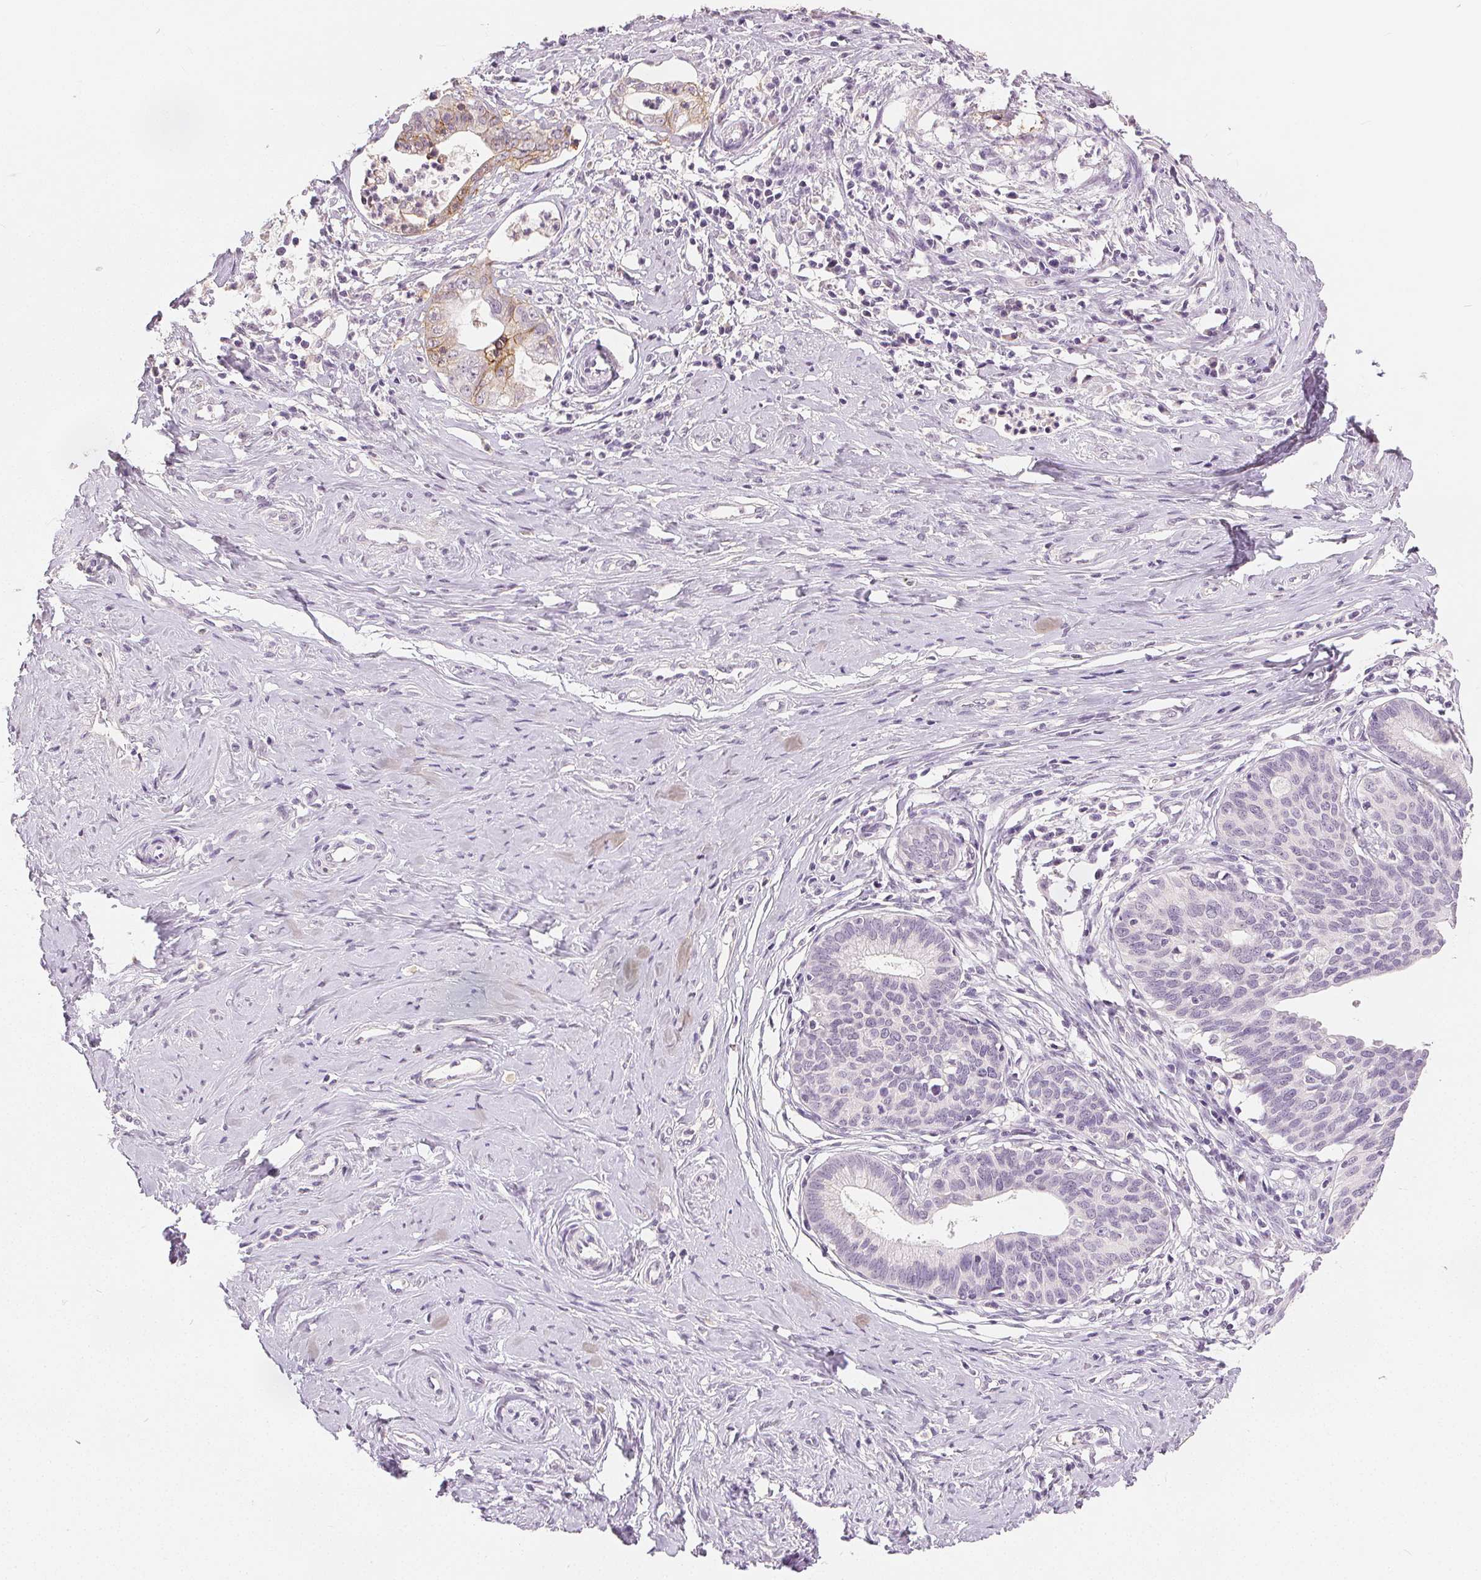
{"staining": {"intensity": "moderate", "quantity": "25%-75%", "location": "cytoplasmic/membranous"}, "tissue": "cervical cancer", "cell_type": "Tumor cells", "image_type": "cancer", "snomed": [{"axis": "morphology", "description": "Normal tissue, NOS"}, {"axis": "morphology", "description": "Adenocarcinoma, NOS"}, {"axis": "topography", "description": "Cervix"}], "caption": "A brown stain highlights moderate cytoplasmic/membranous positivity of a protein in cervical cancer tumor cells. (DAB (3,3'-diaminobenzidine) IHC with brightfield microscopy, high magnification).", "gene": "CA12", "patient": {"sex": "female", "age": 38}}